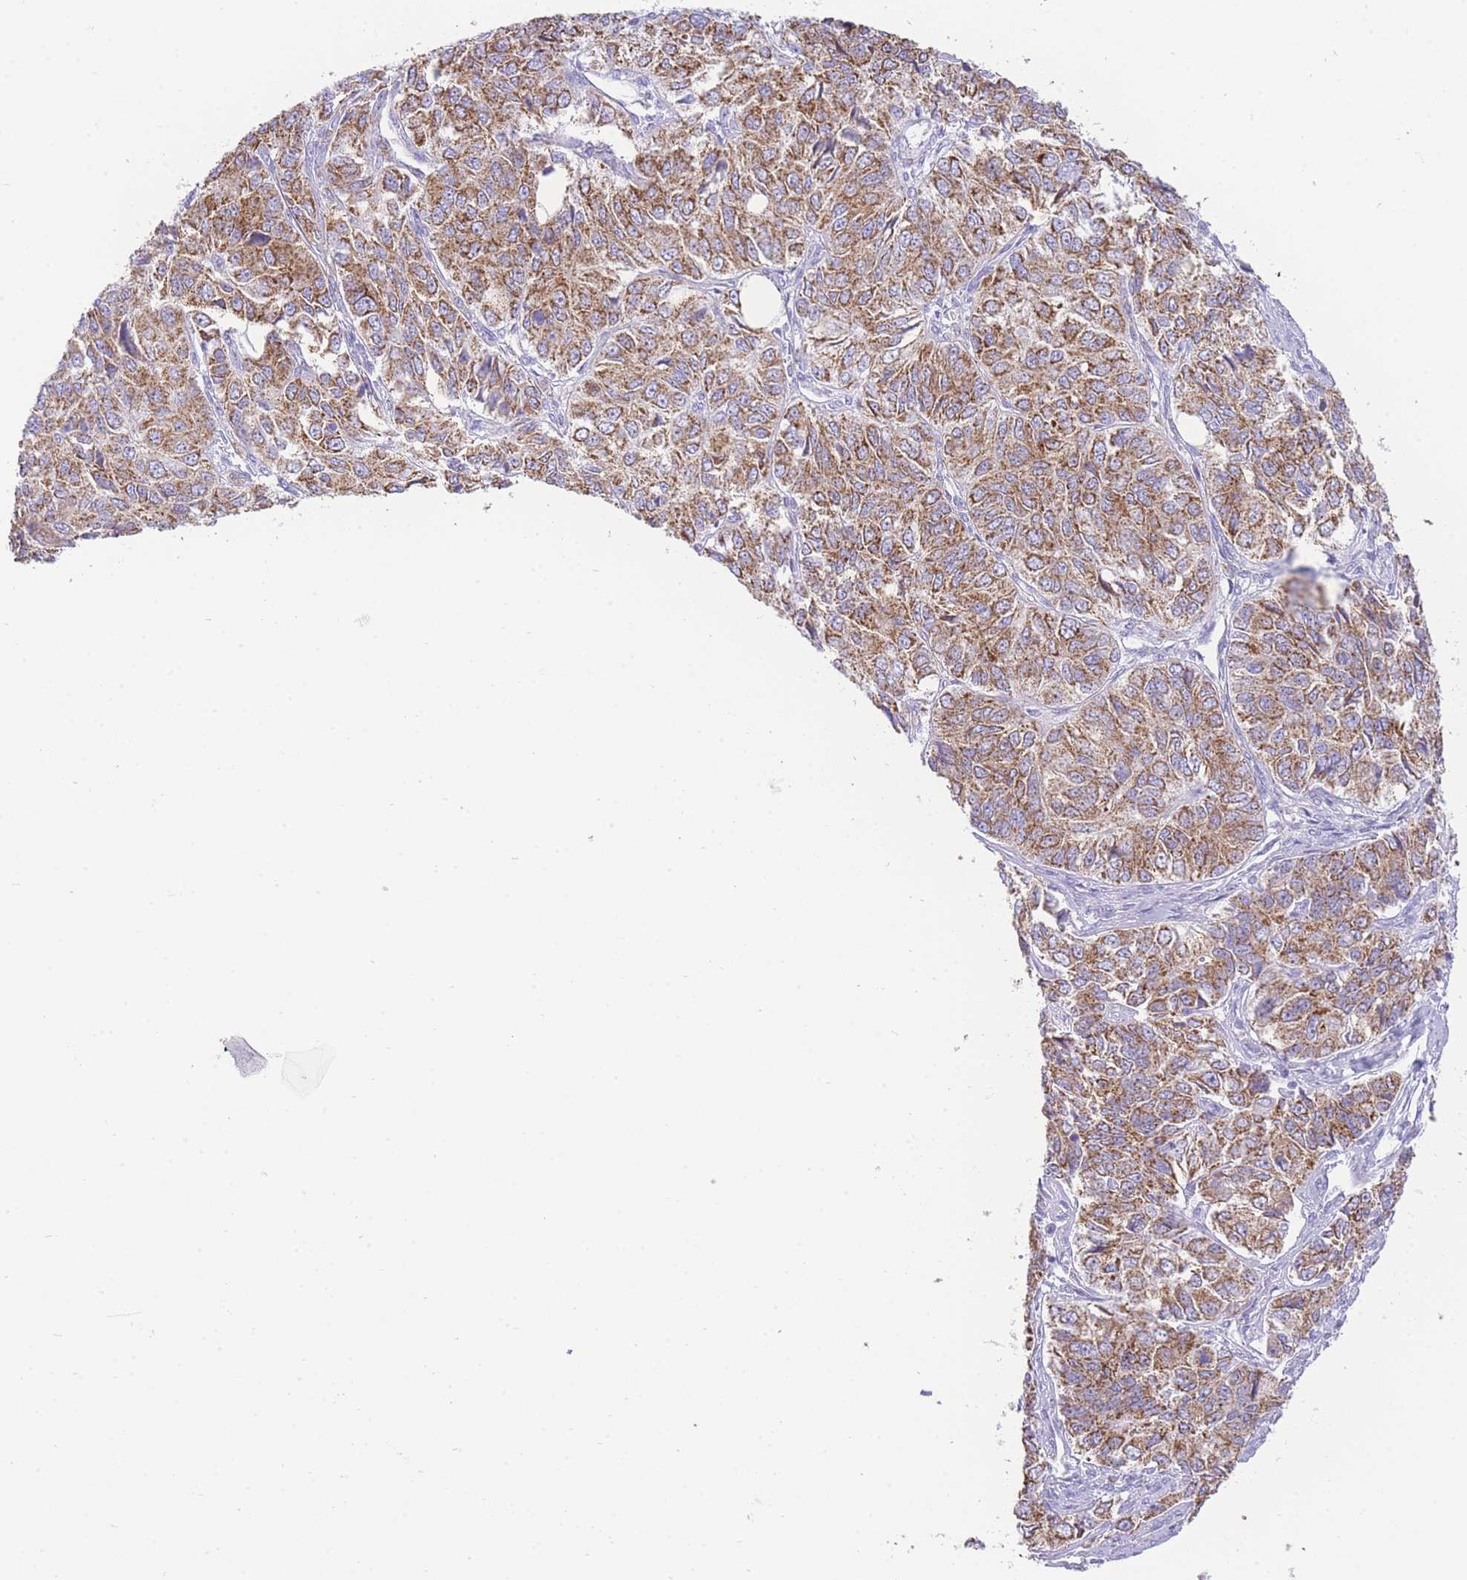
{"staining": {"intensity": "moderate", "quantity": ">75%", "location": "cytoplasmic/membranous"}, "tissue": "ovarian cancer", "cell_type": "Tumor cells", "image_type": "cancer", "snomed": [{"axis": "morphology", "description": "Carcinoma, endometroid"}, {"axis": "topography", "description": "Ovary"}], "caption": "Ovarian cancer stained for a protein (brown) displays moderate cytoplasmic/membranous positive staining in about >75% of tumor cells.", "gene": "ACSM4", "patient": {"sex": "female", "age": 51}}